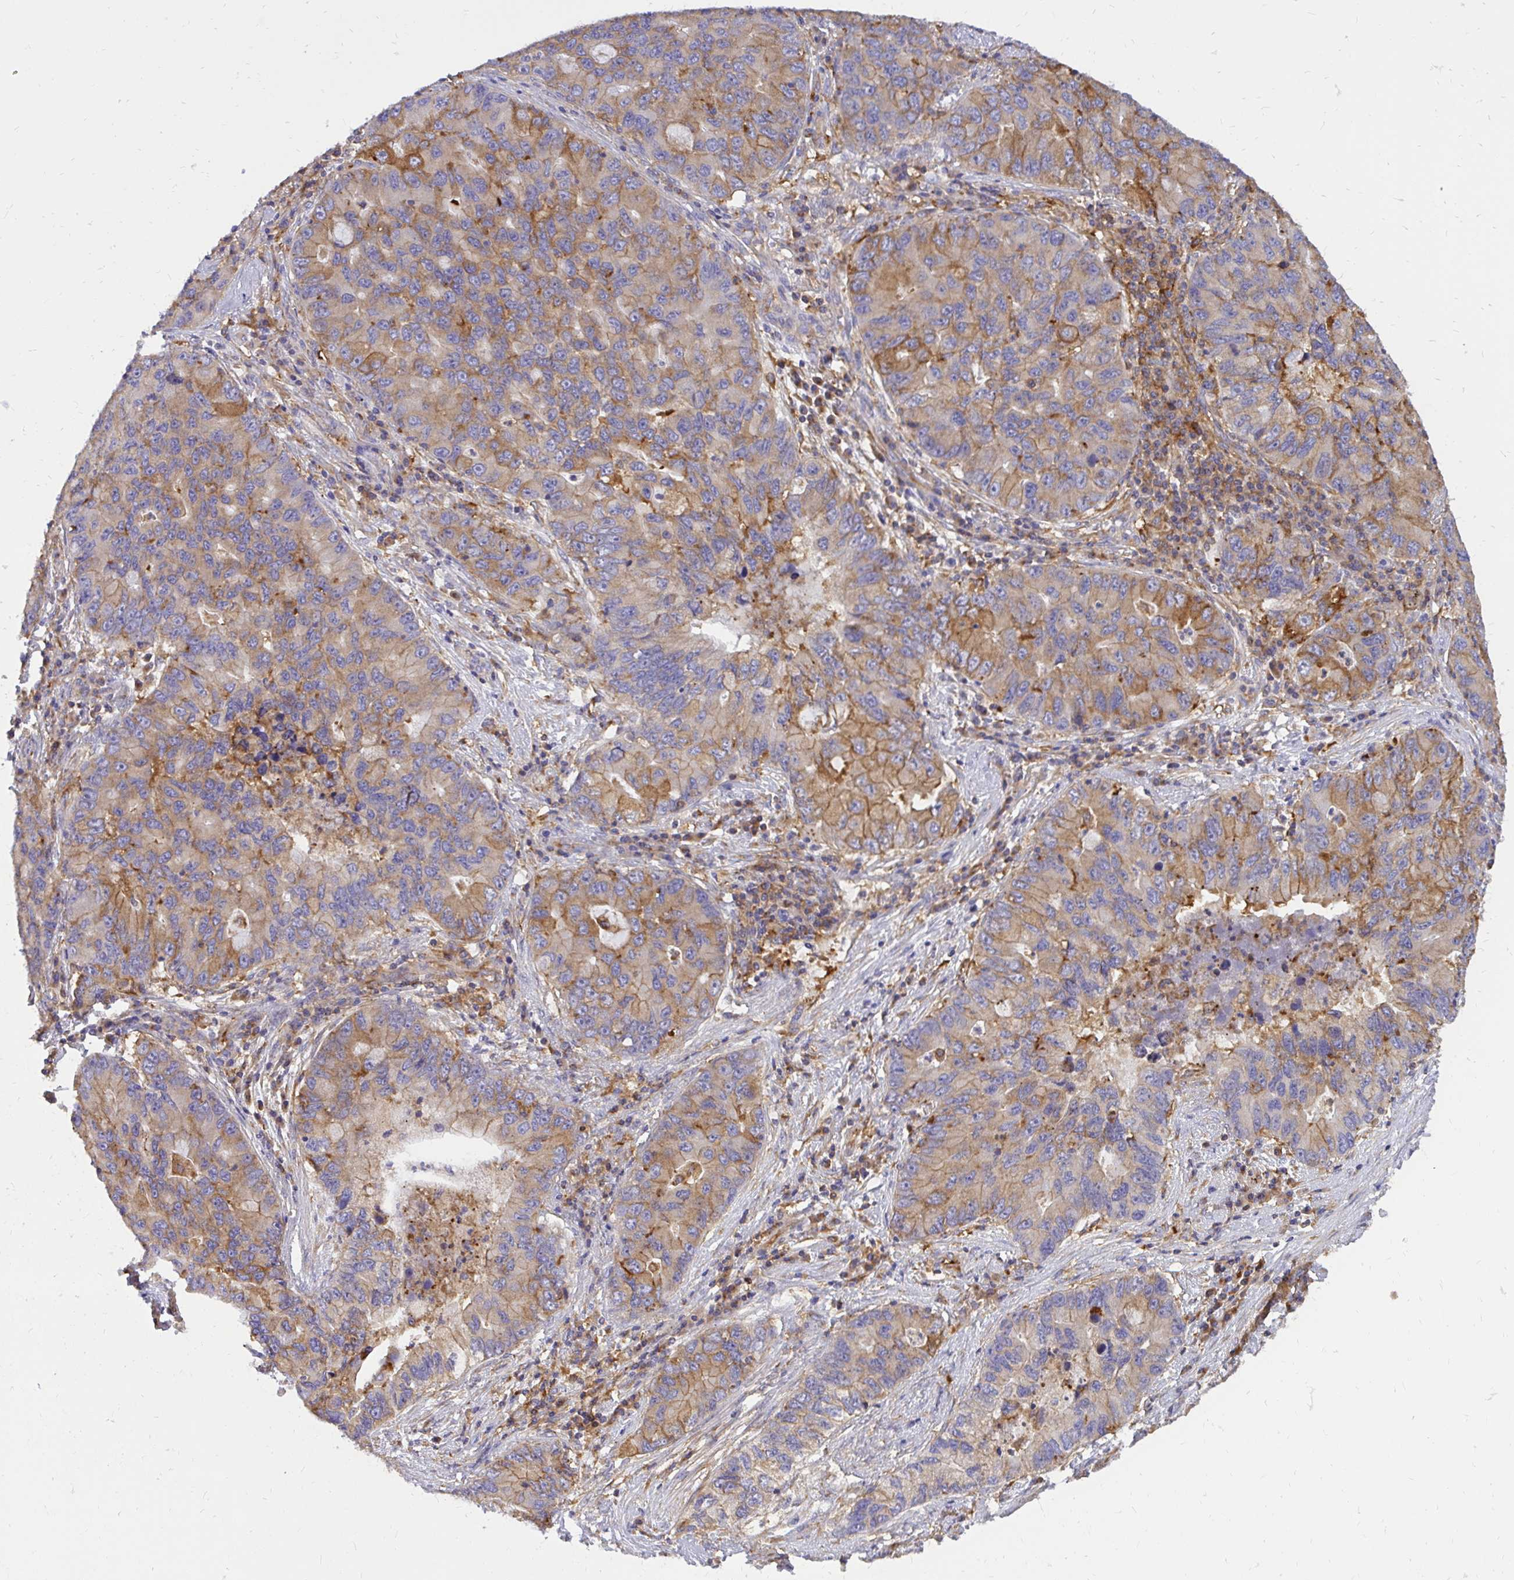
{"staining": {"intensity": "weak", "quantity": "25%-75%", "location": "cytoplasmic/membranous"}, "tissue": "lung cancer", "cell_type": "Tumor cells", "image_type": "cancer", "snomed": [{"axis": "morphology", "description": "Adenocarcinoma, NOS"}, {"axis": "morphology", "description": "Adenocarcinoma, metastatic, NOS"}, {"axis": "topography", "description": "Lymph node"}, {"axis": "topography", "description": "Lung"}], "caption": "Weak cytoplasmic/membranous staining is seen in about 25%-75% of tumor cells in lung cancer (metastatic adenocarcinoma).", "gene": "ABCB10", "patient": {"sex": "female", "age": 54}}